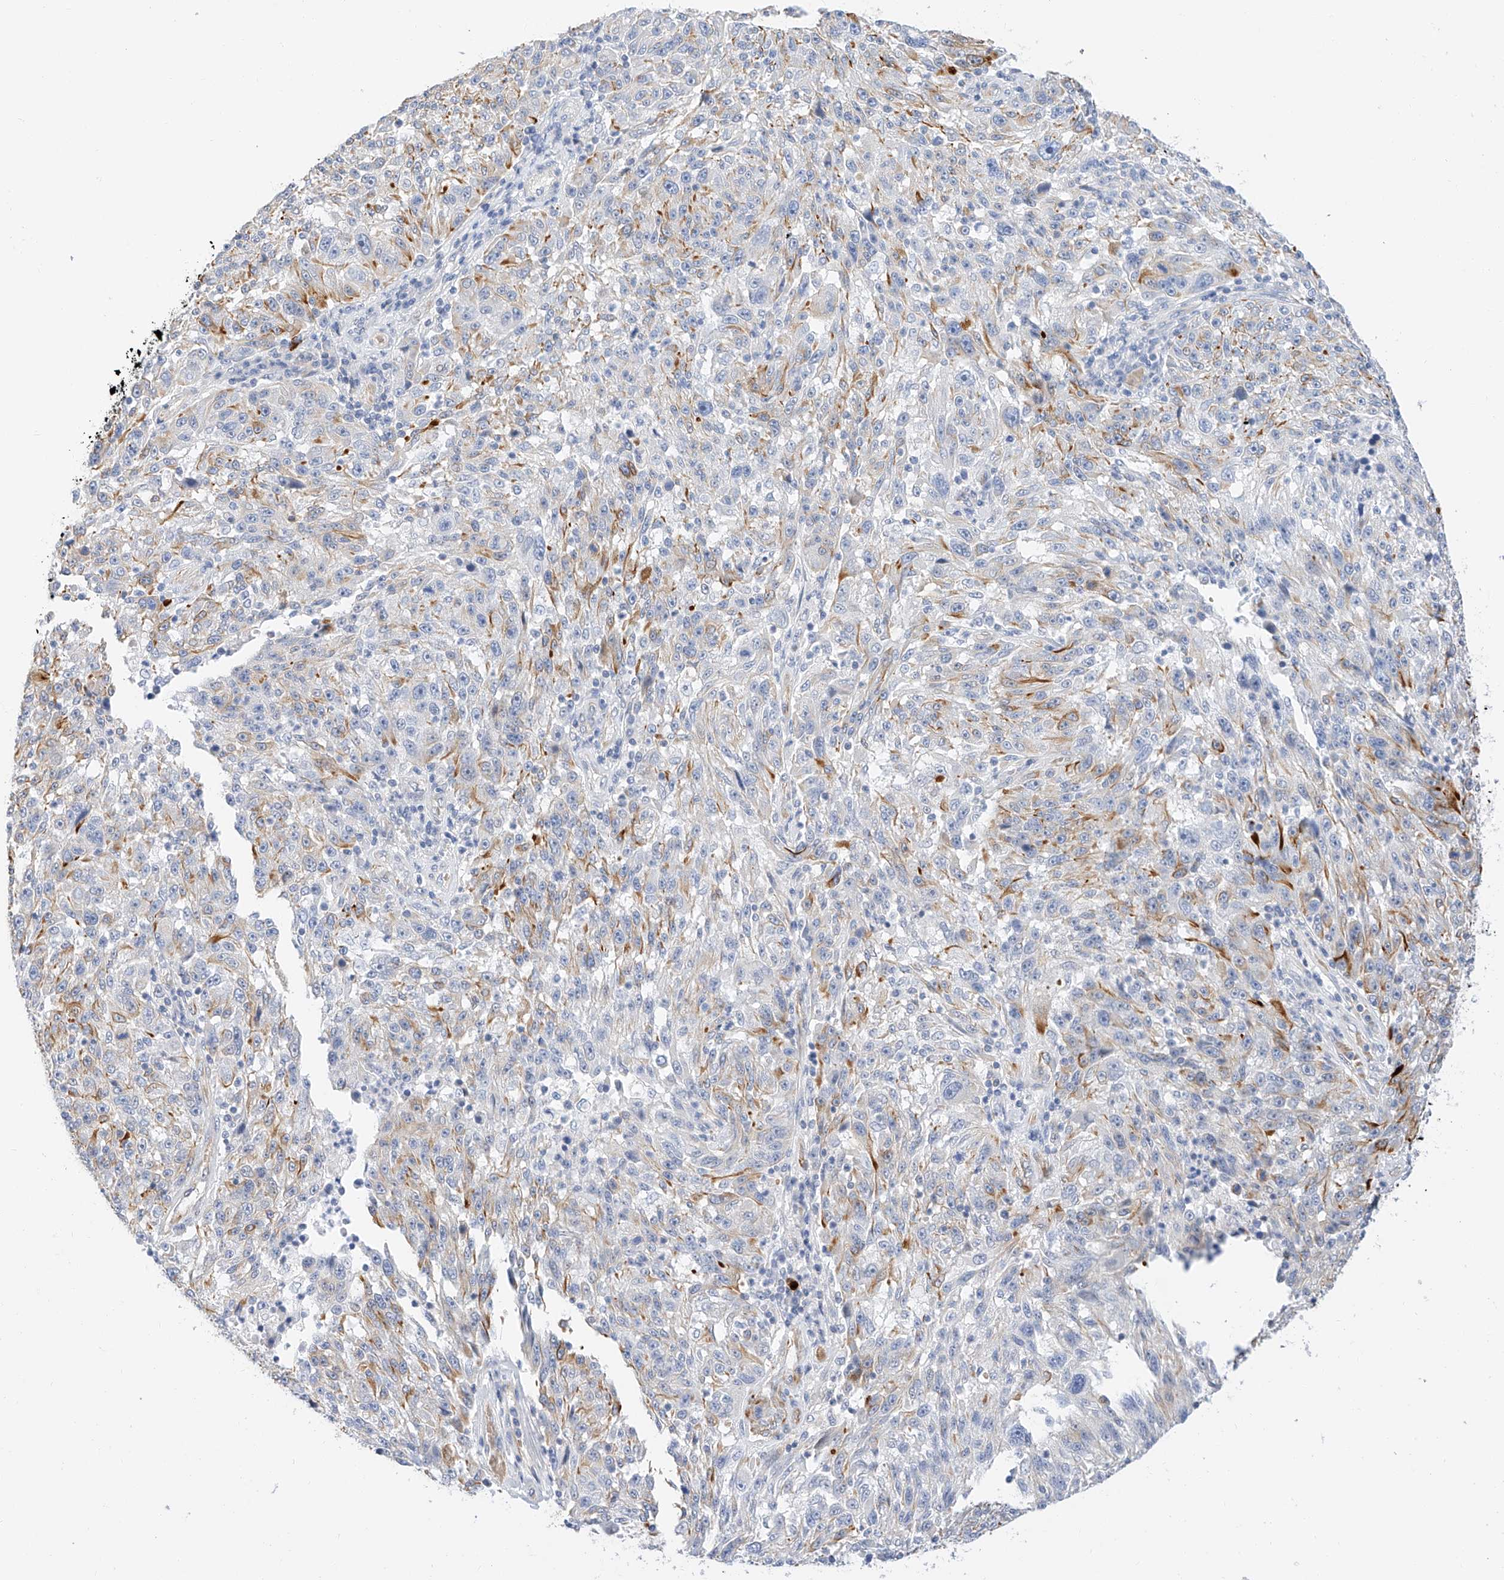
{"staining": {"intensity": "negative", "quantity": "none", "location": "none"}, "tissue": "melanoma", "cell_type": "Tumor cells", "image_type": "cancer", "snomed": [{"axis": "morphology", "description": "Malignant melanoma, NOS"}, {"axis": "topography", "description": "Skin"}], "caption": "Malignant melanoma was stained to show a protein in brown. There is no significant positivity in tumor cells. (Brightfield microscopy of DAB IHC at high magnification).", "gene": "CDCP2", "patient": {"sex": "male", "age": 53}}